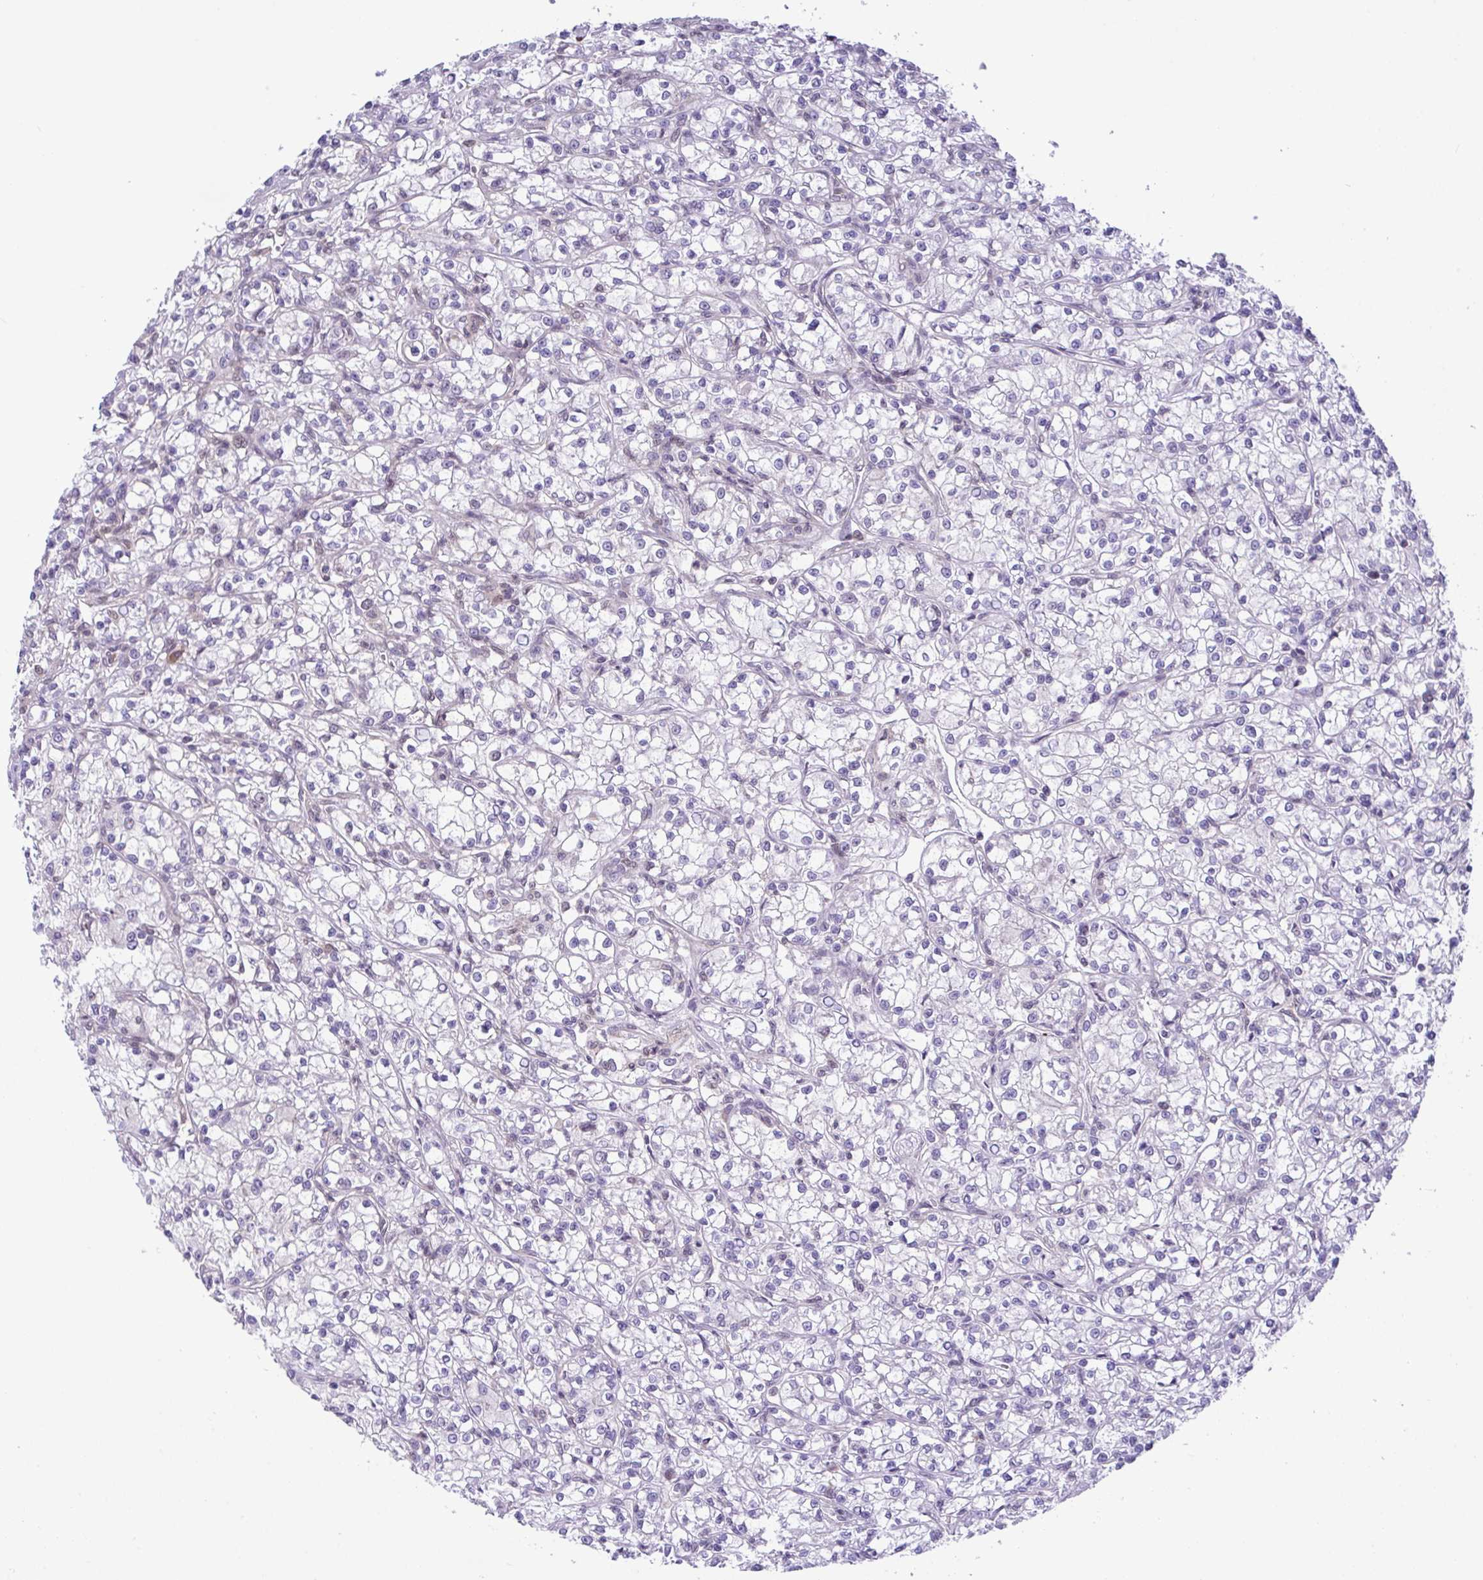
{"staining": {"intensity": "negative", "quantity": "none", "location": "none"}, "tissue": "renal cancer", "cell_type": "Tumor cells", "image_type": "cancer", "snomed": [{"axis": "morphology", "description": "Adenocarcinoma, NOS"}, {"axis": "topography", "description": "Kidney"}], "caption": "Immunohistochemistry of renal cancer demonstrates no expression in tumor cells.", "gene": "ZNF444", "patient": {"sex": "female", "age": 59}}